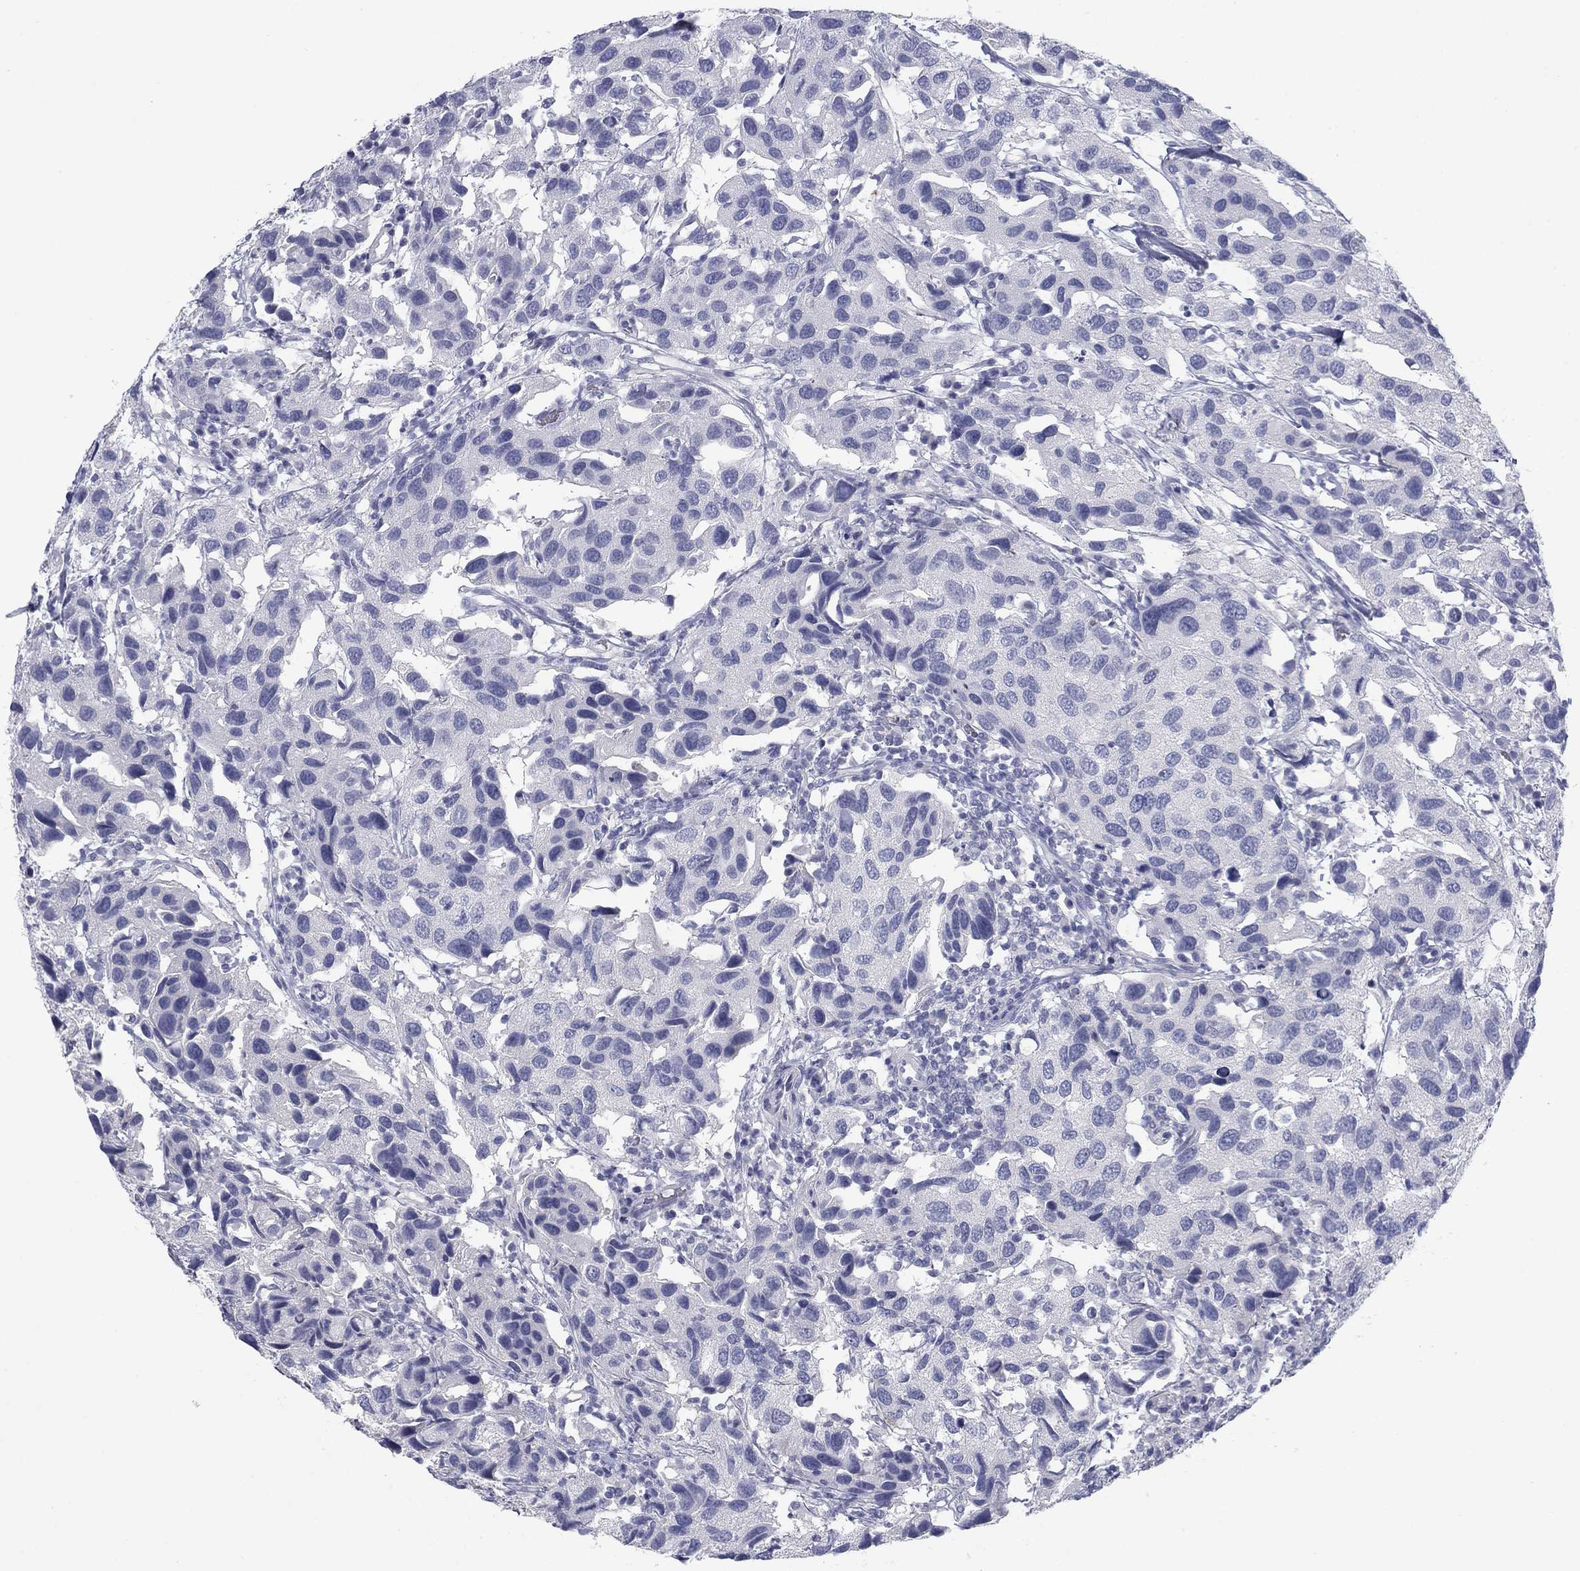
{"staining": {"intensity": "negative", "quantity": "none", "location": "none"}, "tissue": "urothelial cancer", "cell_type": "Tumor cells", "image_type": "cancer", "snomed": [{"axis": "morphology", "description": "Urothelial carcinoma, High grade"}, {"axis": "topography", "description": "Urinary bladder"}], "caption": "The photomicrograph demonstrates no significant expression in tumor cells of urothelial cancer.", "gene": "CALB1", "patient": {"sex": "male", "age": 79}}